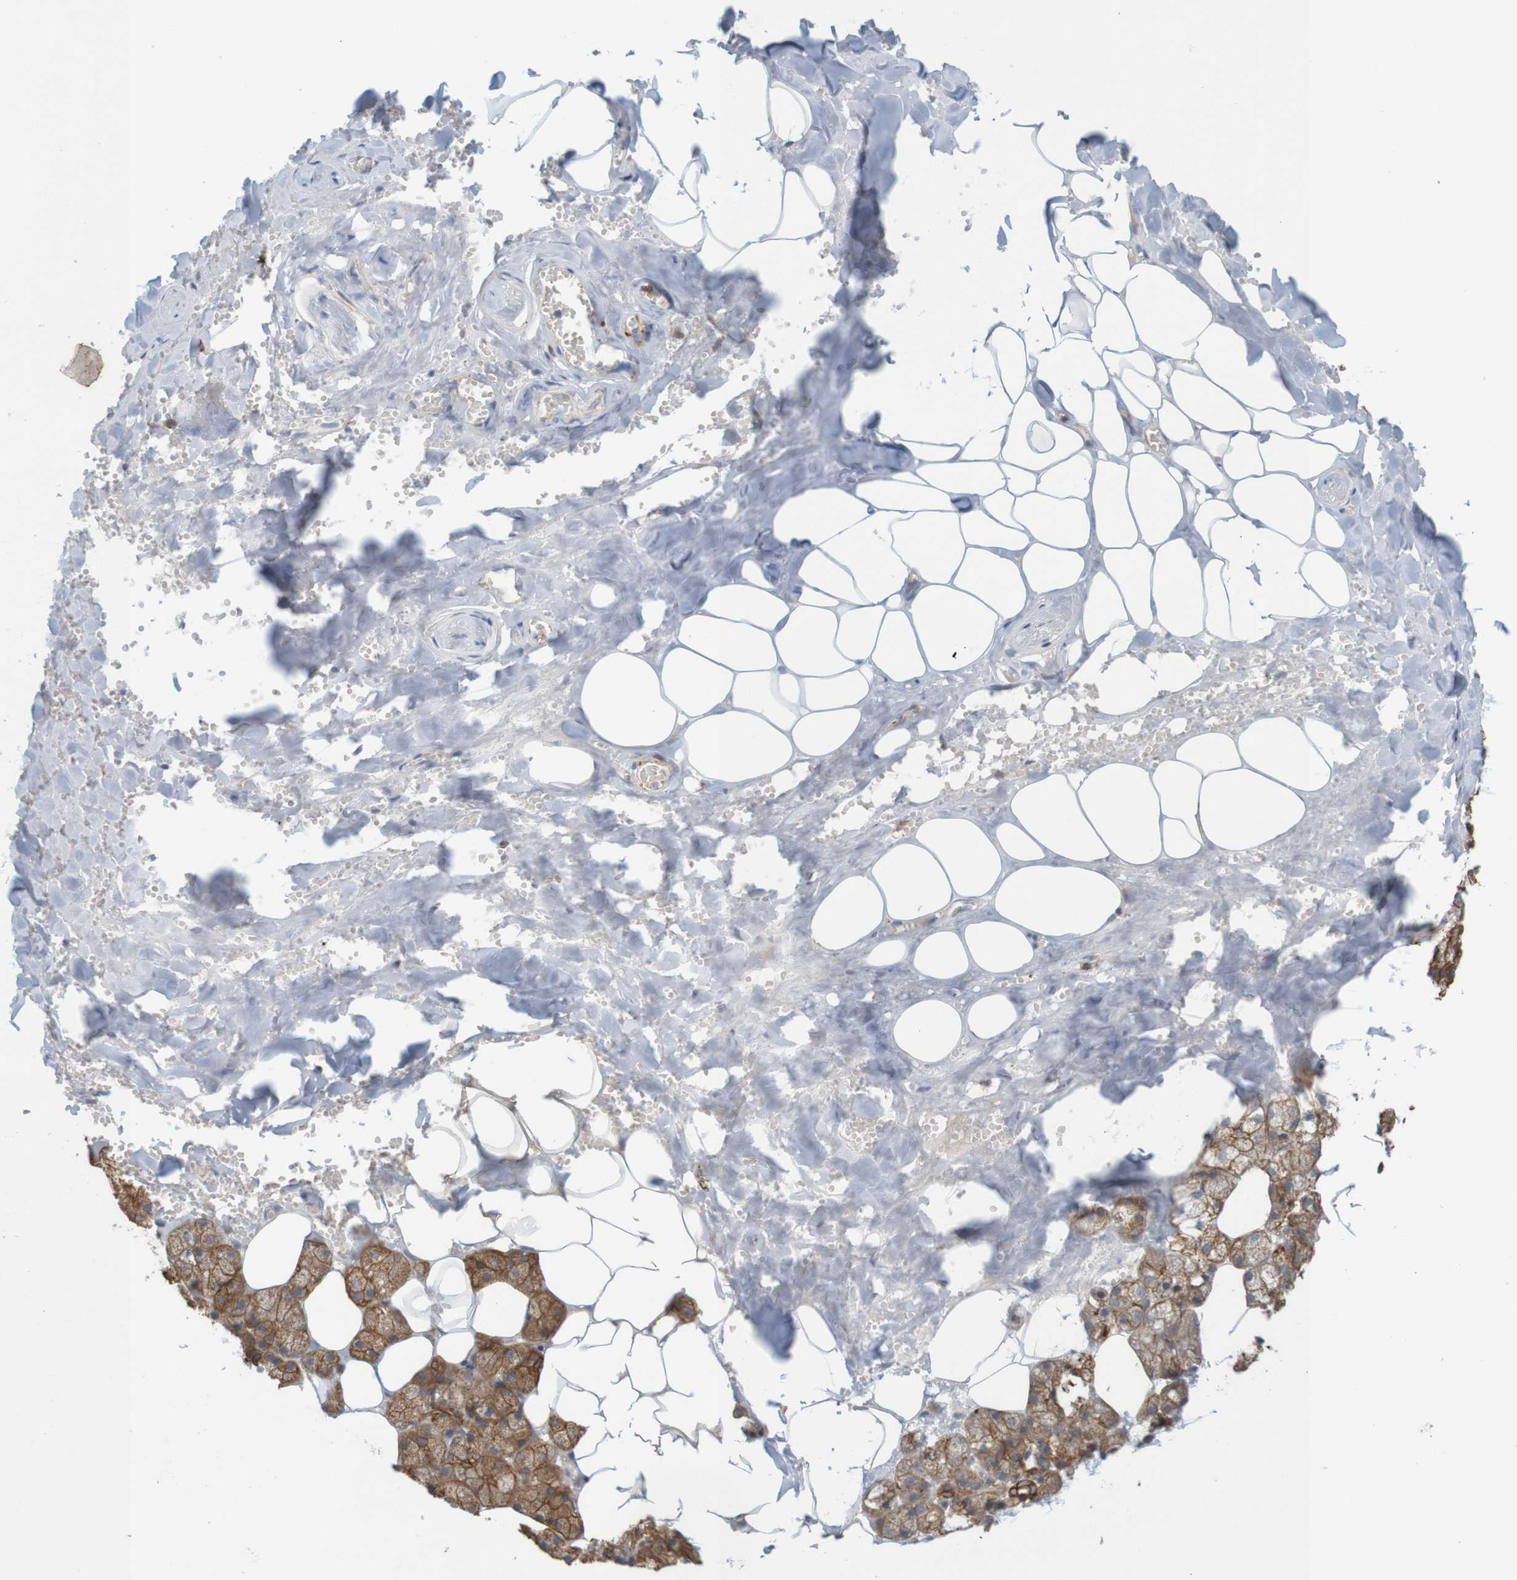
{"staining": {"intensity": "moderate", "quantity": ">75%", "location": "cytoplasmic/membranous"}, "tissue": "salivary gland", "cell_type": "Glandular cells", "image_type": "normal", "snomed": [{"axis": "morphology", "description": "Normal tissue, NOS"}, {"axis": "topography", "description": "Salivary gland"}], "caption": "Approximately >75% of glandular cells in unremarkable human salivary gland exhibit moderate cytoplasmic/membranous protein positivity as visualized by brown immunohistochemical staining.", "gene": "KRT23", "patient": {"sex": "male", "age": 62}}